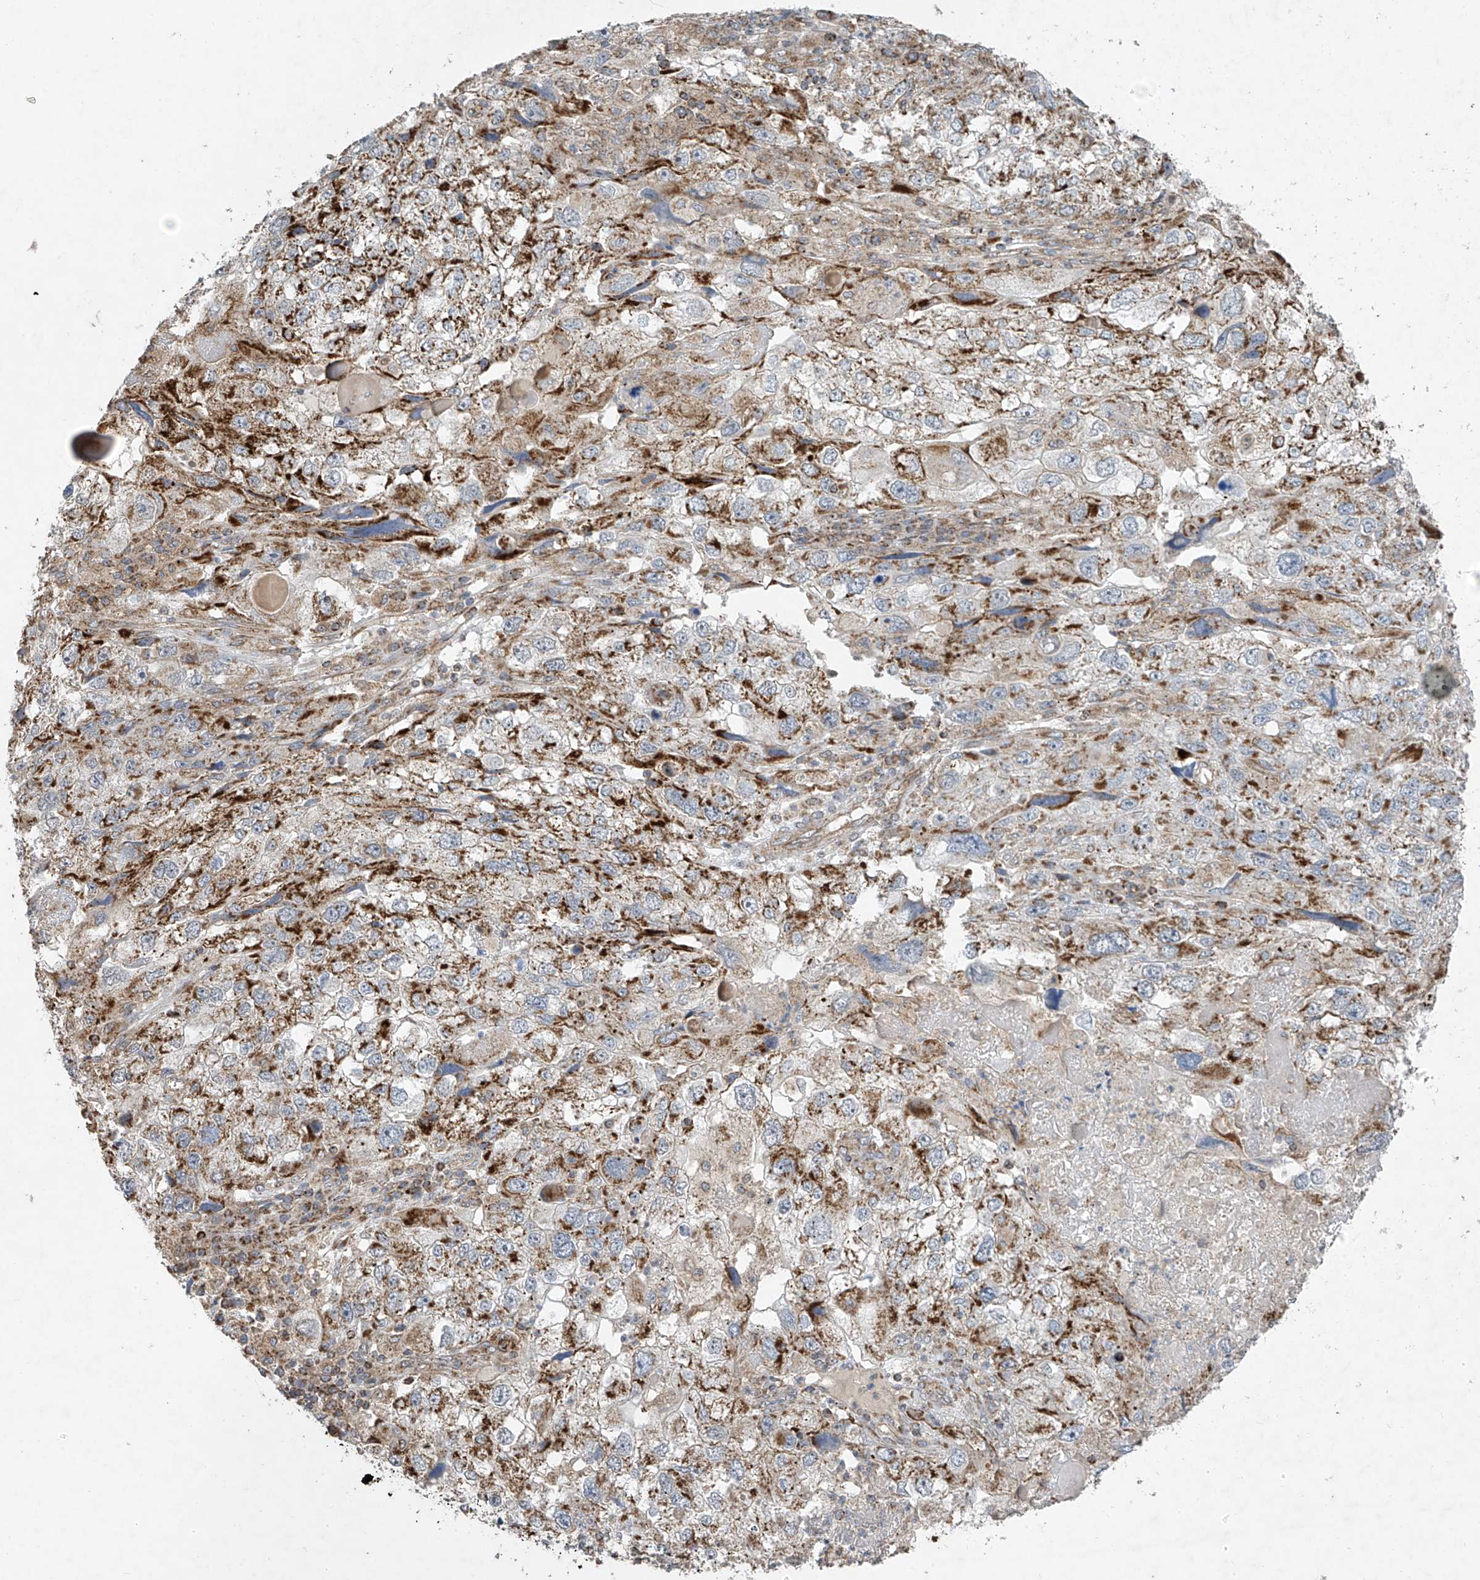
{"staining": {"intensity": "moderate", "quantity": "25%-75%", "location": "cytoplasmic/membranous"}, "tissue": "endometrial cancer", "cell_type": "Tumor cells", "image_type": "cancer", "snomed": [{"axis": "morphology", "description": "Adenocarcinoma, NOS"}, {"axis": "topography", "description": "Endometrium"}], "caption": "Tumor cells reveal medium levels of moderate cytoplasmic/membranous positivity in about 25%-75% of cells in human endometrial cancer (adenocarcinoma). (IHC, brightfield microscopy, high magnification).", "gene": "UQCC1", "patient": {"sex": "female", "age": 49}}